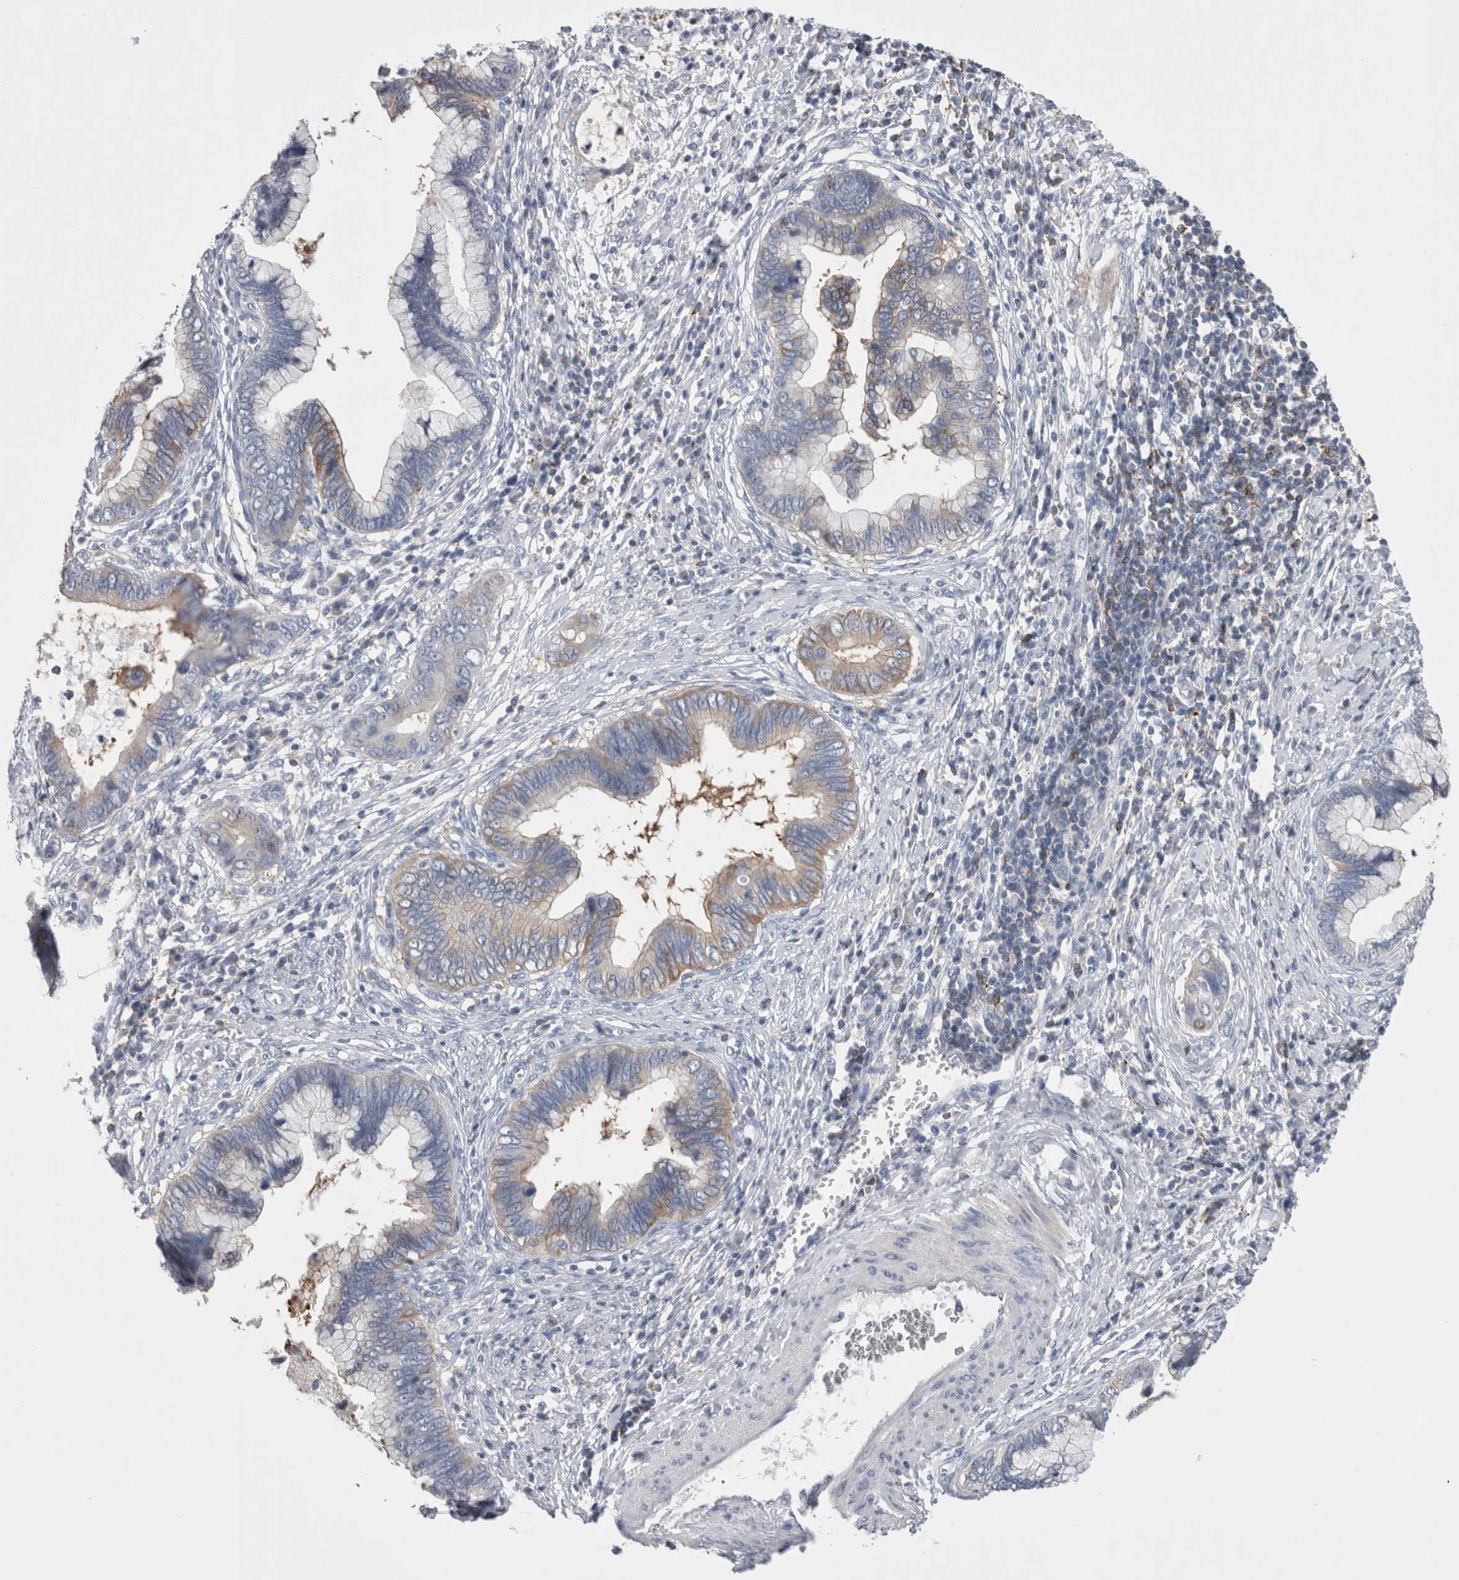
{"staining": {"intensity": "weak", "quantity": "<25%", "location": "cytoplasmic/membranous"}, "tissue": "cervical cancer", "cell_type": "Tumor cells", "image_type": "cancer", "snomed": [{"axis": "morphology", "description": "Adenocarcinoma, NOS"}, {"axis": "topography", "description": "Cervix"}], "caption": "Immunohistochemistry (IHC) micrograph of neoplastic tissue: cervical adenocarcinoma stained with DAB shows no significant protein expression in tumor cells.", "gene": "DCTN6", "patient": {"sex": "female", "age": 44}}